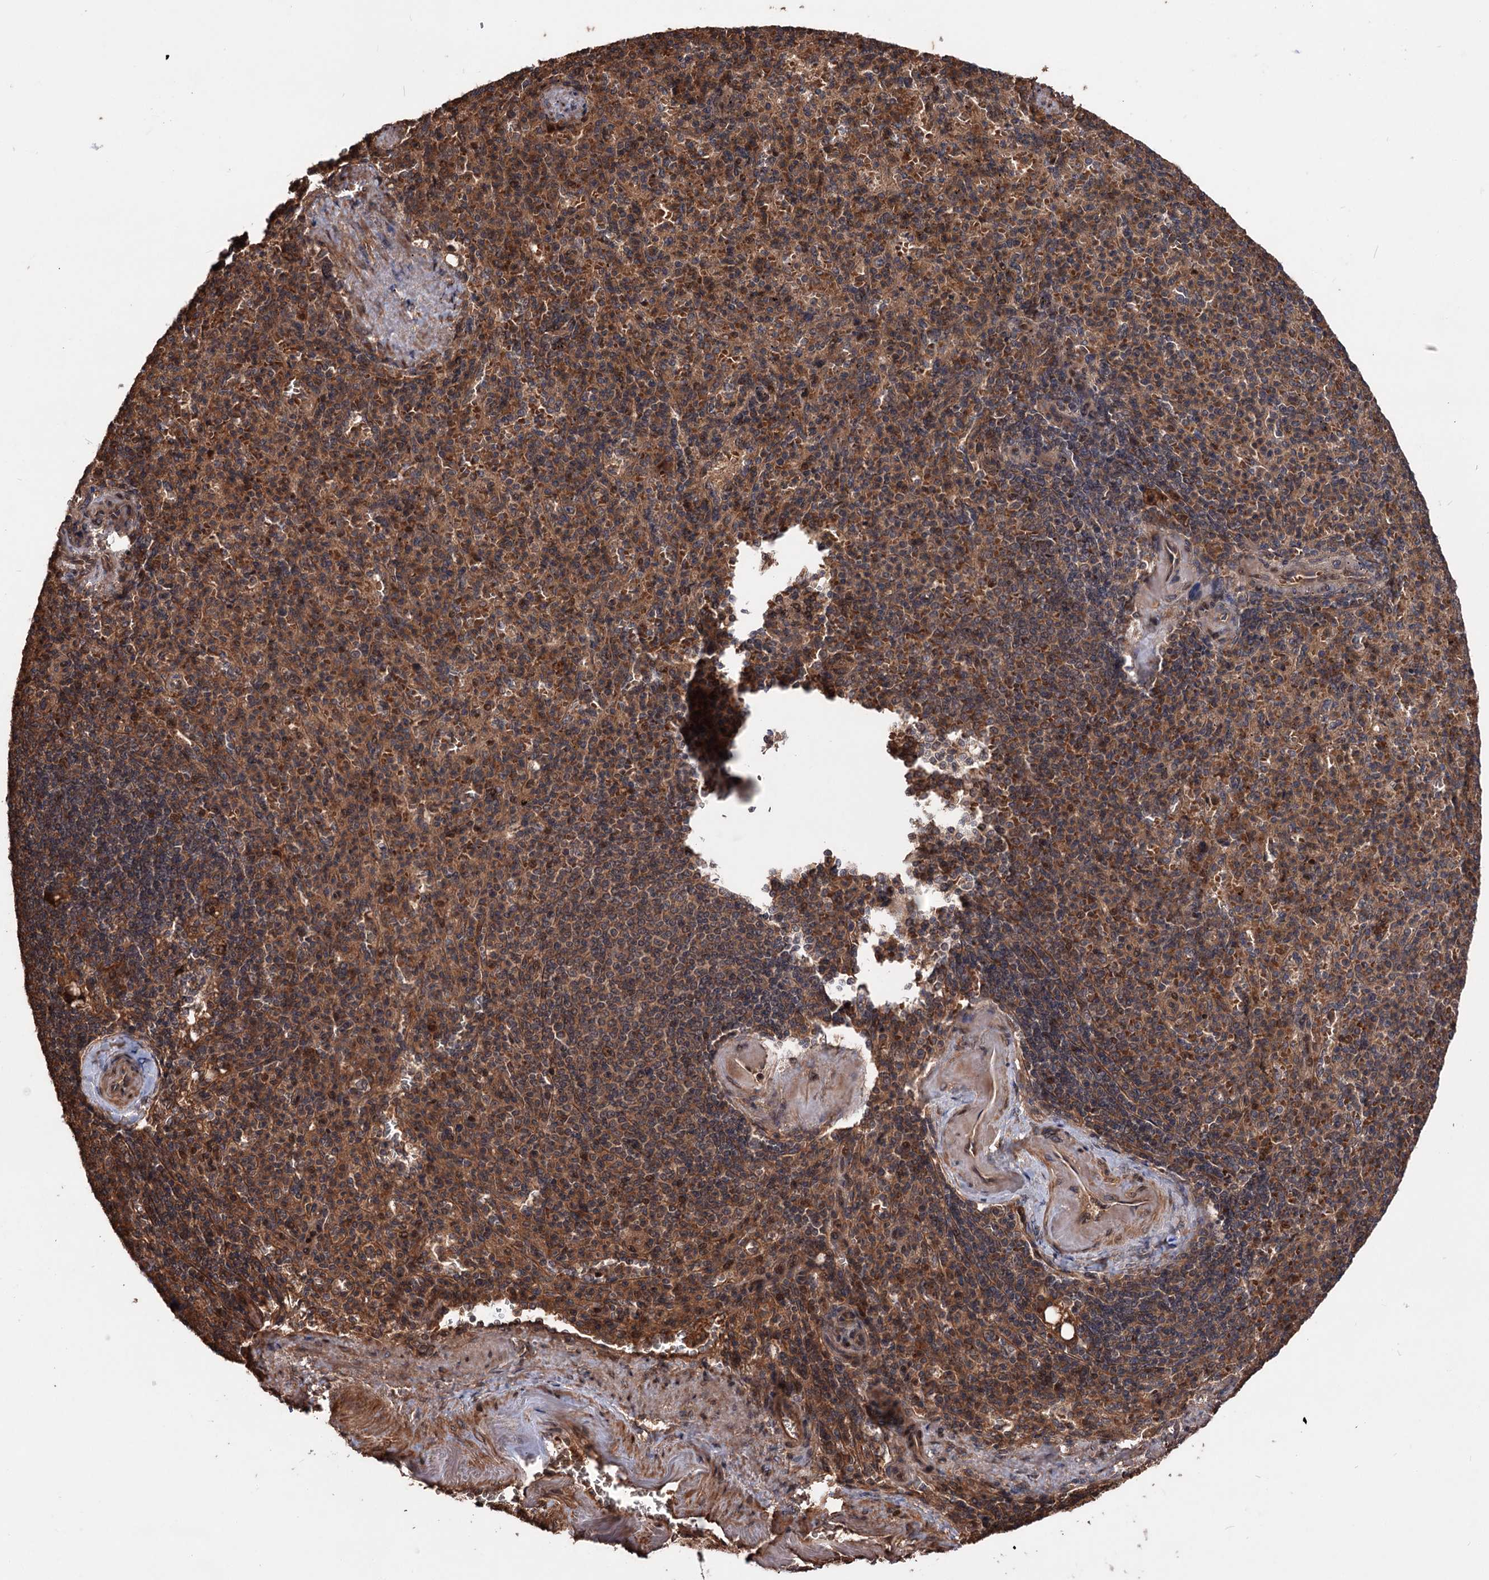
{"staining": {"intensity": "moderate", "quantity": "25%-75%", "location": "cytoplasmic/membranous"}, "tissue": "spleen", "cell_type": "Cells in red pulp", "image_type": "normal", "snomed": [{"axis": "morphology", "description": "Normal tissue, NOS"}, {"axis": "topography", "description": "Spleen"}], "caption": "This is a photomicrograph of IHC staining of unremarkable spleen, which shows moderate staining in the cytoplasmic/membranous of cells in red pulp.", "gene": "ADK", "patient": {"sex": "female", "age": 74}}